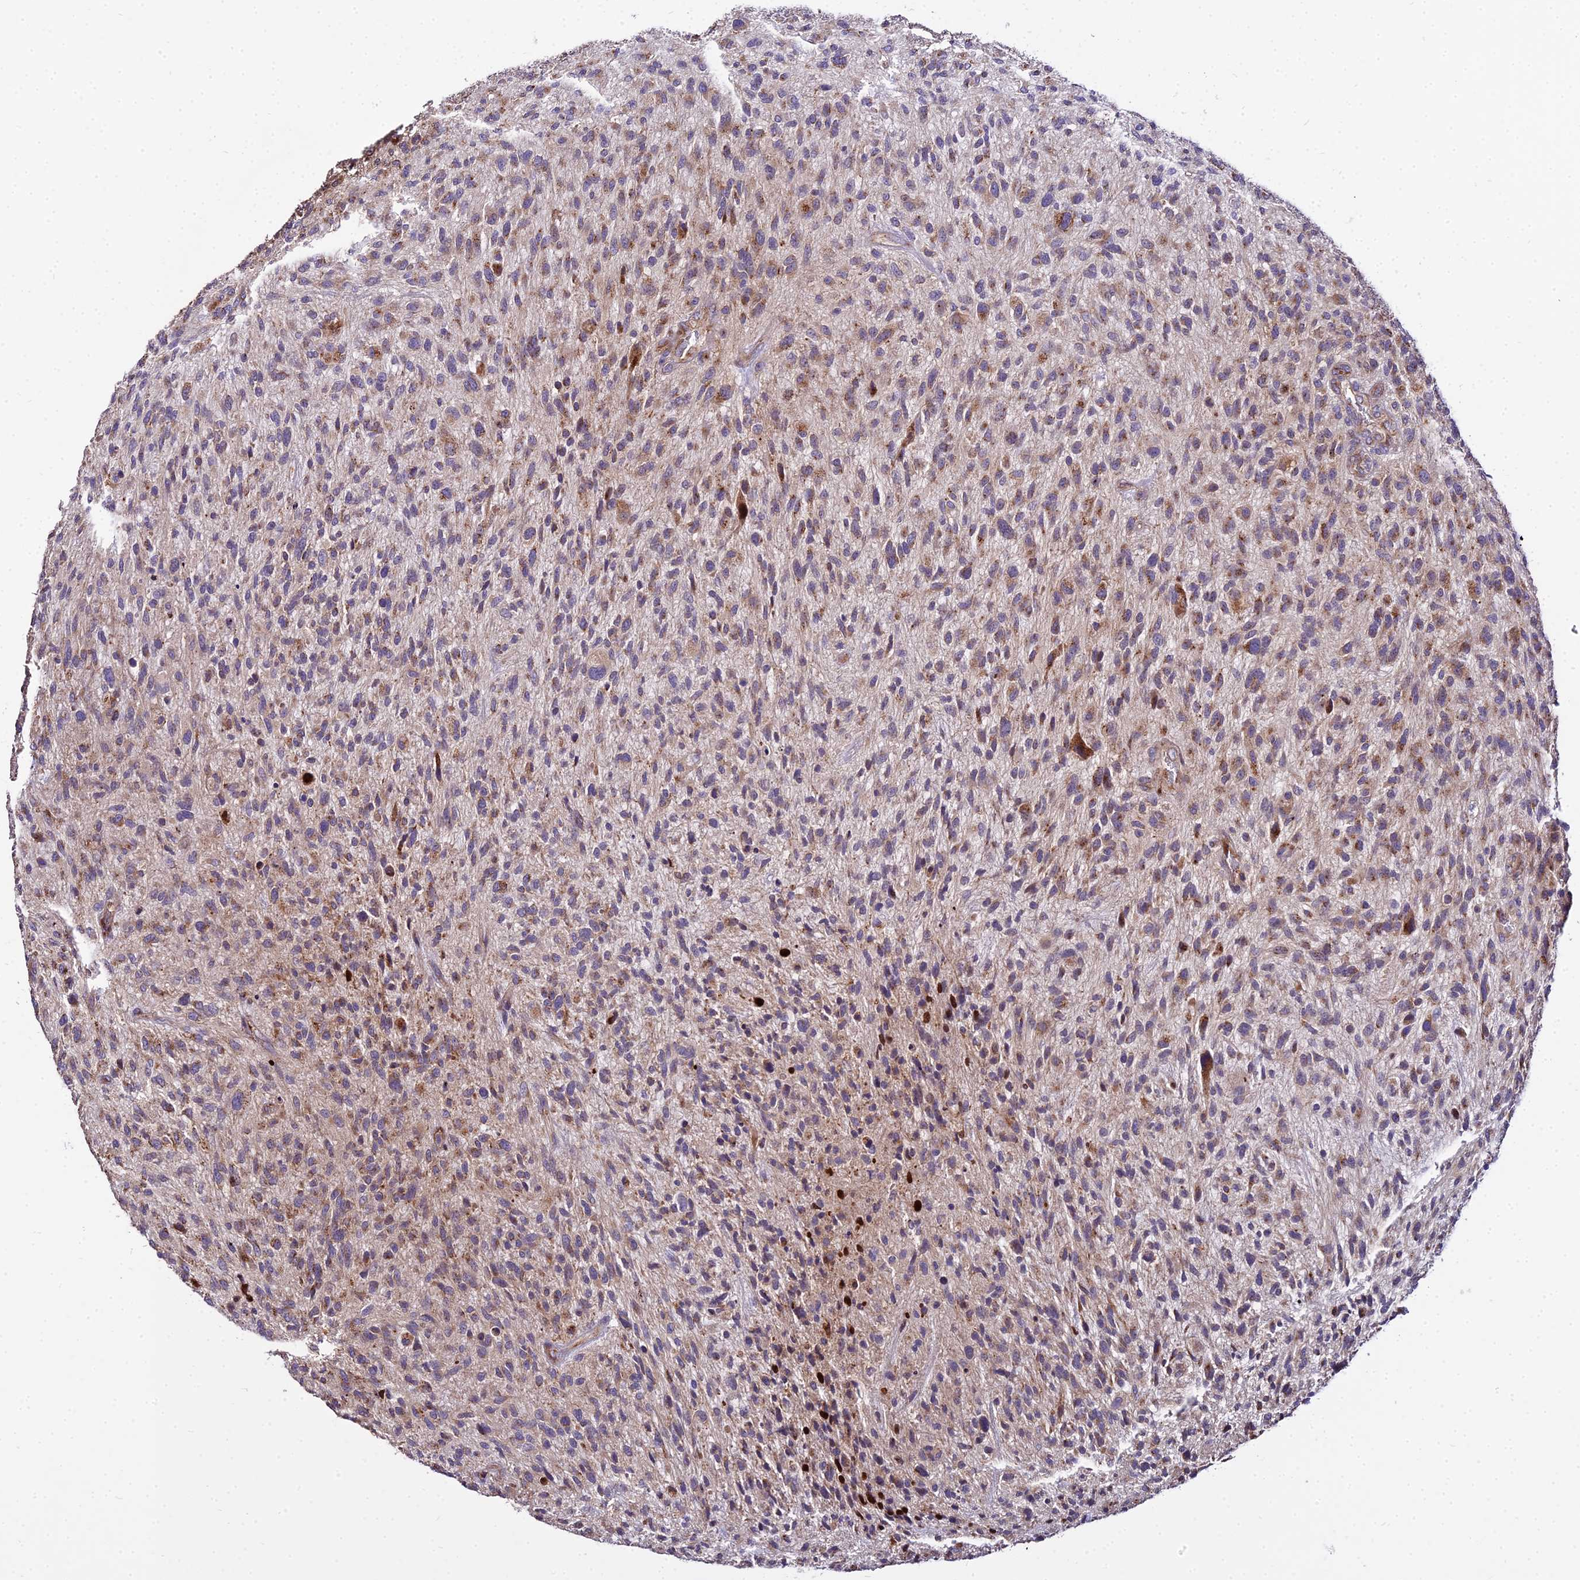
{"staining": {"intensity": "moderate", "quantity": "25%-75%", "location": "cytoplasmic/membranous"}, "tissue": "glioma", "cell_type": "Tumor cells", "image_type": "cancer", "snomed": [{"axis": "morphology", "description": "Glioma, malignant, High grade"}, {"axis": "topography", "description": "Brain"}], "caption": "Human glioma stained with a brown dye displays moderate cytoplasmic/membranous positive positivity in about 25%-75% of tumor cells.", "gene": "PEX19", "patient": {"sex": "male", "age": 47}}